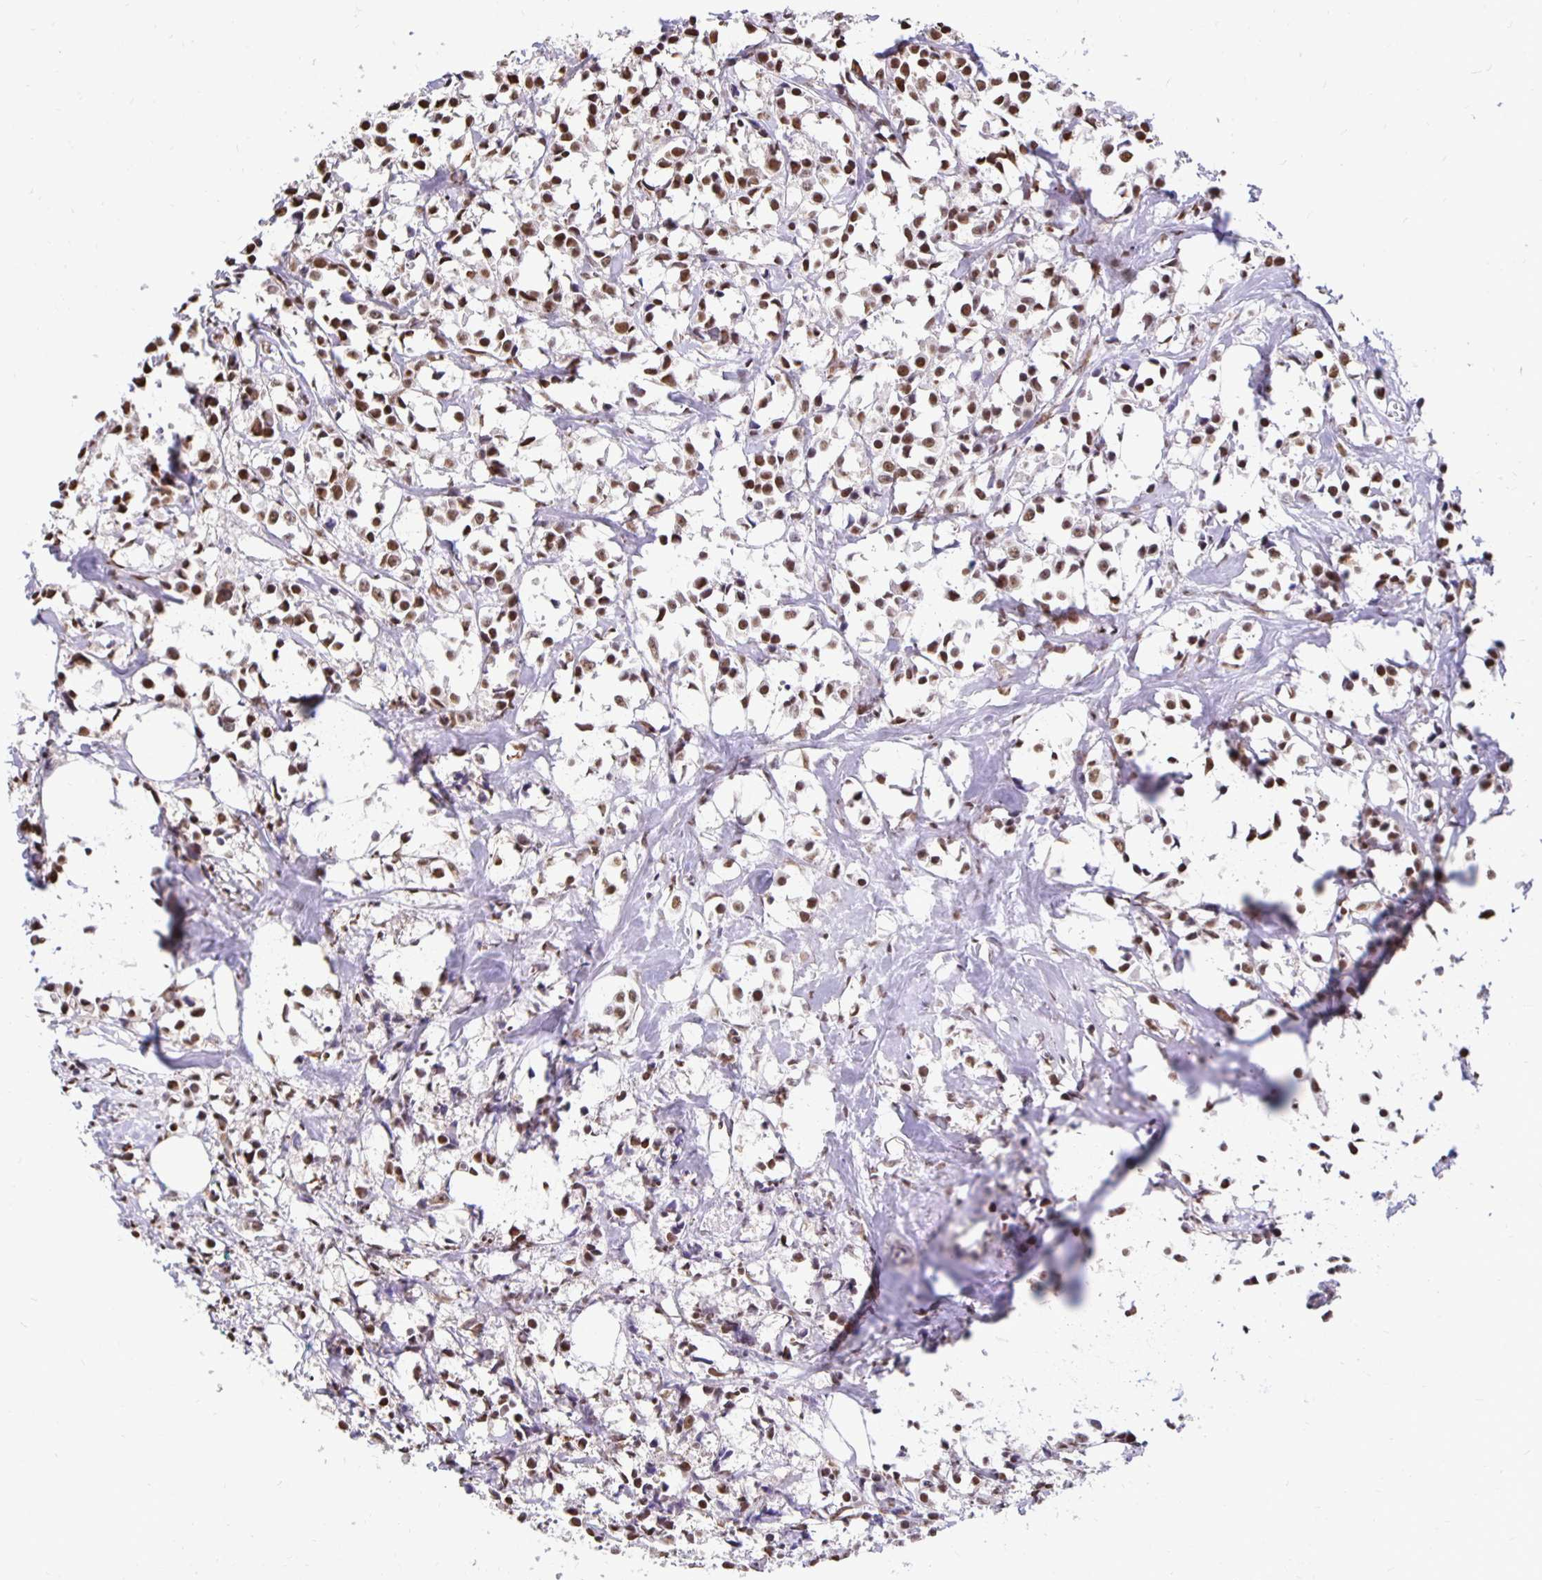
{"staining": {"intensity": "moderate", "quantity": ">75%", "location": "nuclear"}, "tissue": "breast cancer", "cell_type": "Tumor cells", "image_type": "cancer", "snomed": [{"axis": "morphology", "description": "Duct carcinoma"}, {"axis": "topography", "description": "Breast"}], "caption": "The immunohistochemical stain shows moderate nuclear expression in tumor cells of breast intraductal carcinoma tissue.", "gene": "ZNF579", "patient": {"sex": "female", "age": 80}}